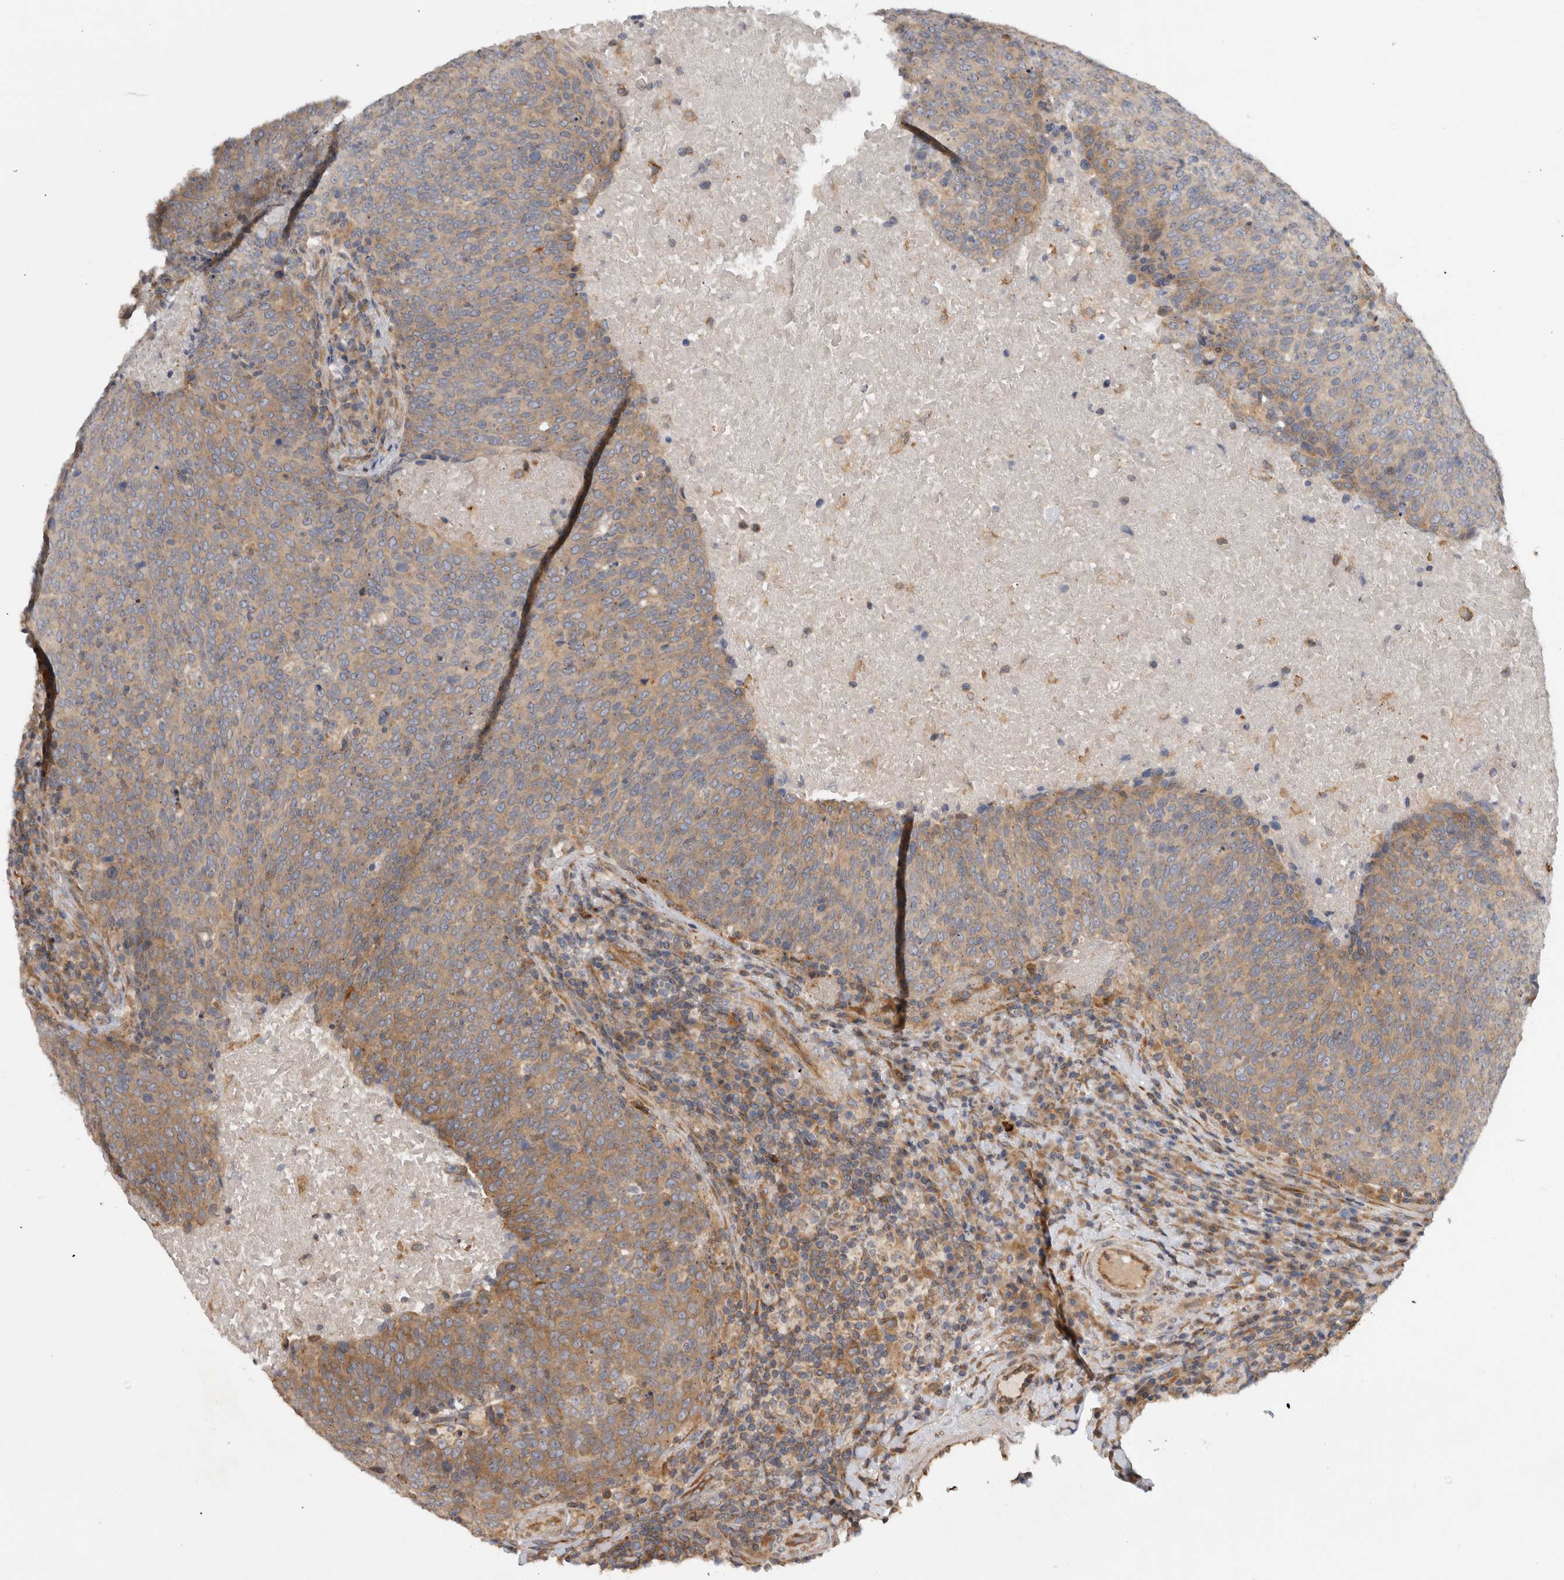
{"staining": {"intensity": "moderate", "quantity": ">75%", "location": "cytoplasmic/membranous"}, "tissue": "head and neck cancer", "cell_type": "Tumor cells", "image_type": "cancer", "snomed": [{"axis": "morphology", "description": "Squamous cell carcinoma, NOS"}, {"axis": "morphology", "description": "Squamous cell carcinoma, metastatic, NOS"}, {"axis": "topography", "description": "Lymph node"}, {"axis": "topography", "description": "Head-Neck"}], "caption": "Immunohistochemical staining of human head and neck cancer demonstrates moderate cytoplasmic/membranous protein expression in approximately >75% of tumor cells.", "gene": "PARP6", "patient": {"sex": "male", "age": 62}}